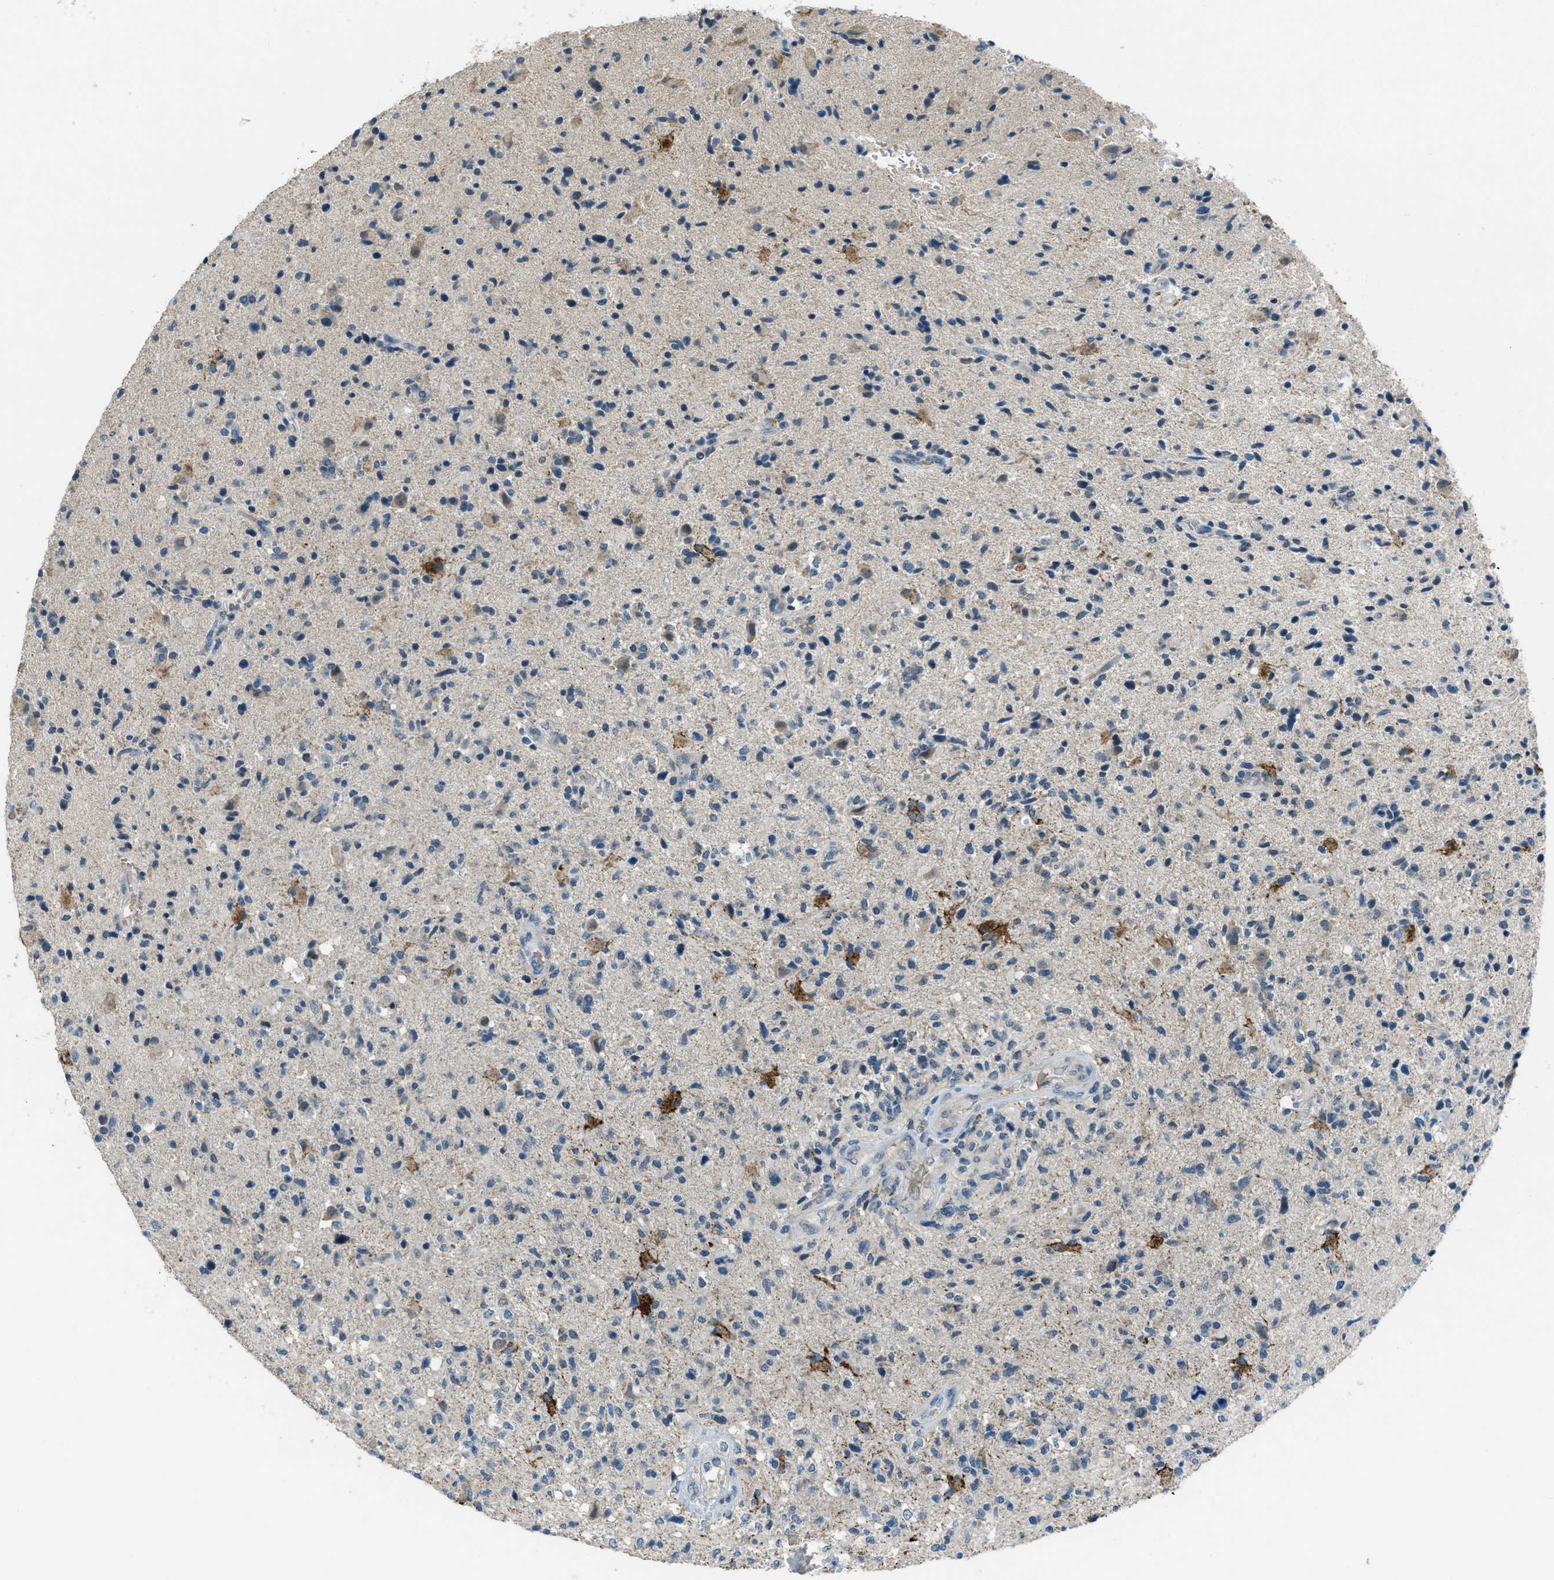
{"staining": {"intensity": "weak", "quantity": "<25%", "location": "cytoplasmic/membranous"}, "tissue": "glioma", "cell_type": "Tumor cells", "image_type": "cancer", "snomed": [{"axis": "morphology", "description": "Glioma, malignant, High grade"}, {"axis": "topography", "description": "Brain"}], "caption": "DAB immunohistochemical staining of human glioma reveals no significant staining in tumor cells. (DAB (3,3'-diaminobenzidine) immunohistochemistry (IHC) visualized using brightfield microscopy, high magnification).", "gene": "CDON", "patient": {"sex": "male", "age": 72}}